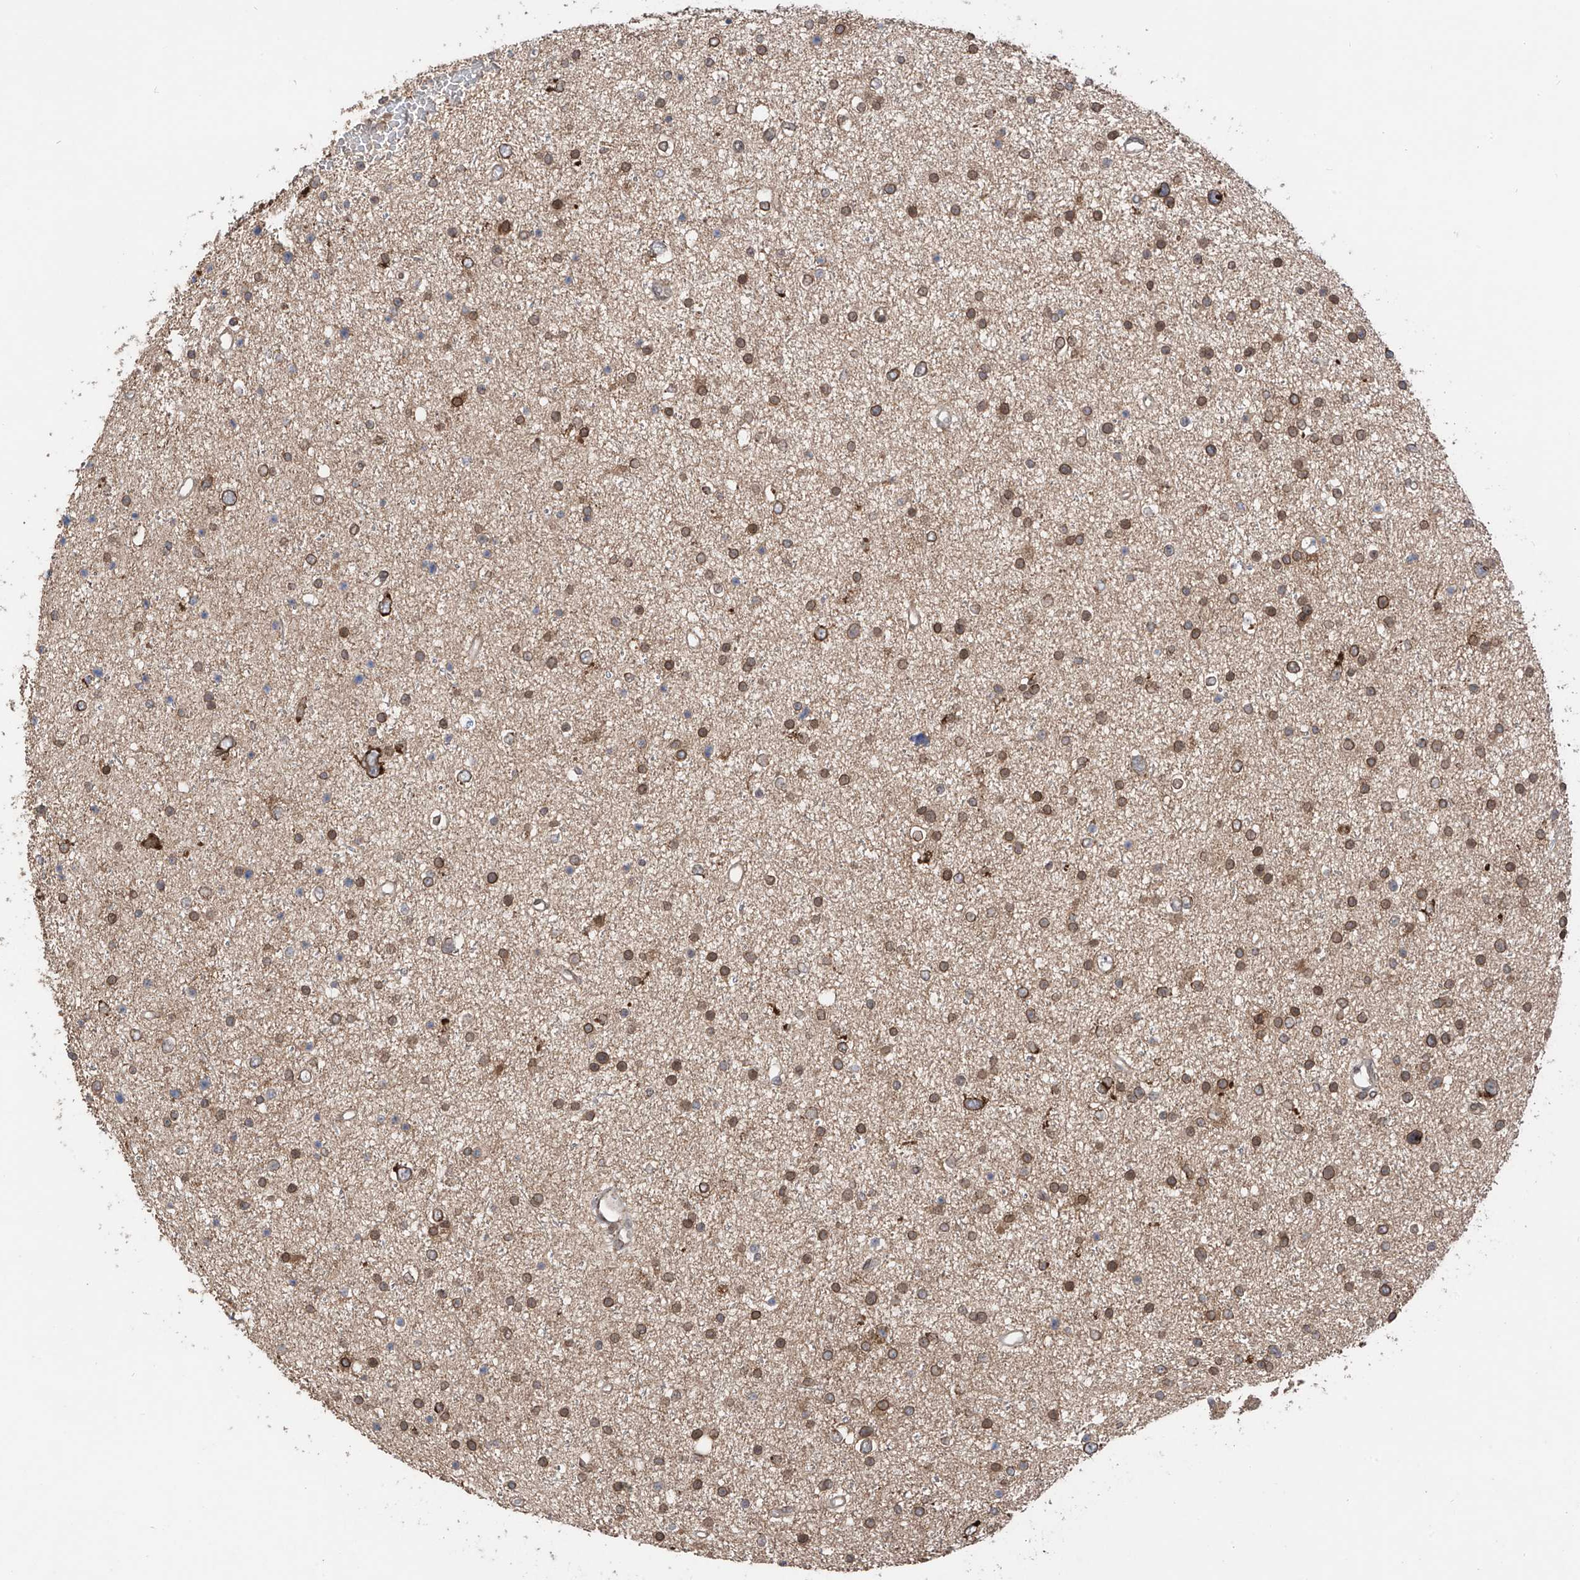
{"staining": {"intensity": "moderate", "quantity": ">75%", "location": "cytoplasmic/membranous,nuclear"}, "tissue": "glioma", "cell_type": "Tumor cells", "image_type": "cancer", "snomed": [{"axis": "morphology", "description": "Glioma, malignant, Low grade"}, {"axis": "topography", "description": "Brain"}], "caption": "Protein expression analysis of glioma reveals moderate cytoplasmic/membranous and nuclear positivity in about >75% of tumor cells.", "gene": "AHCTF1", "patient": {"sex": "female", "age": 37}}